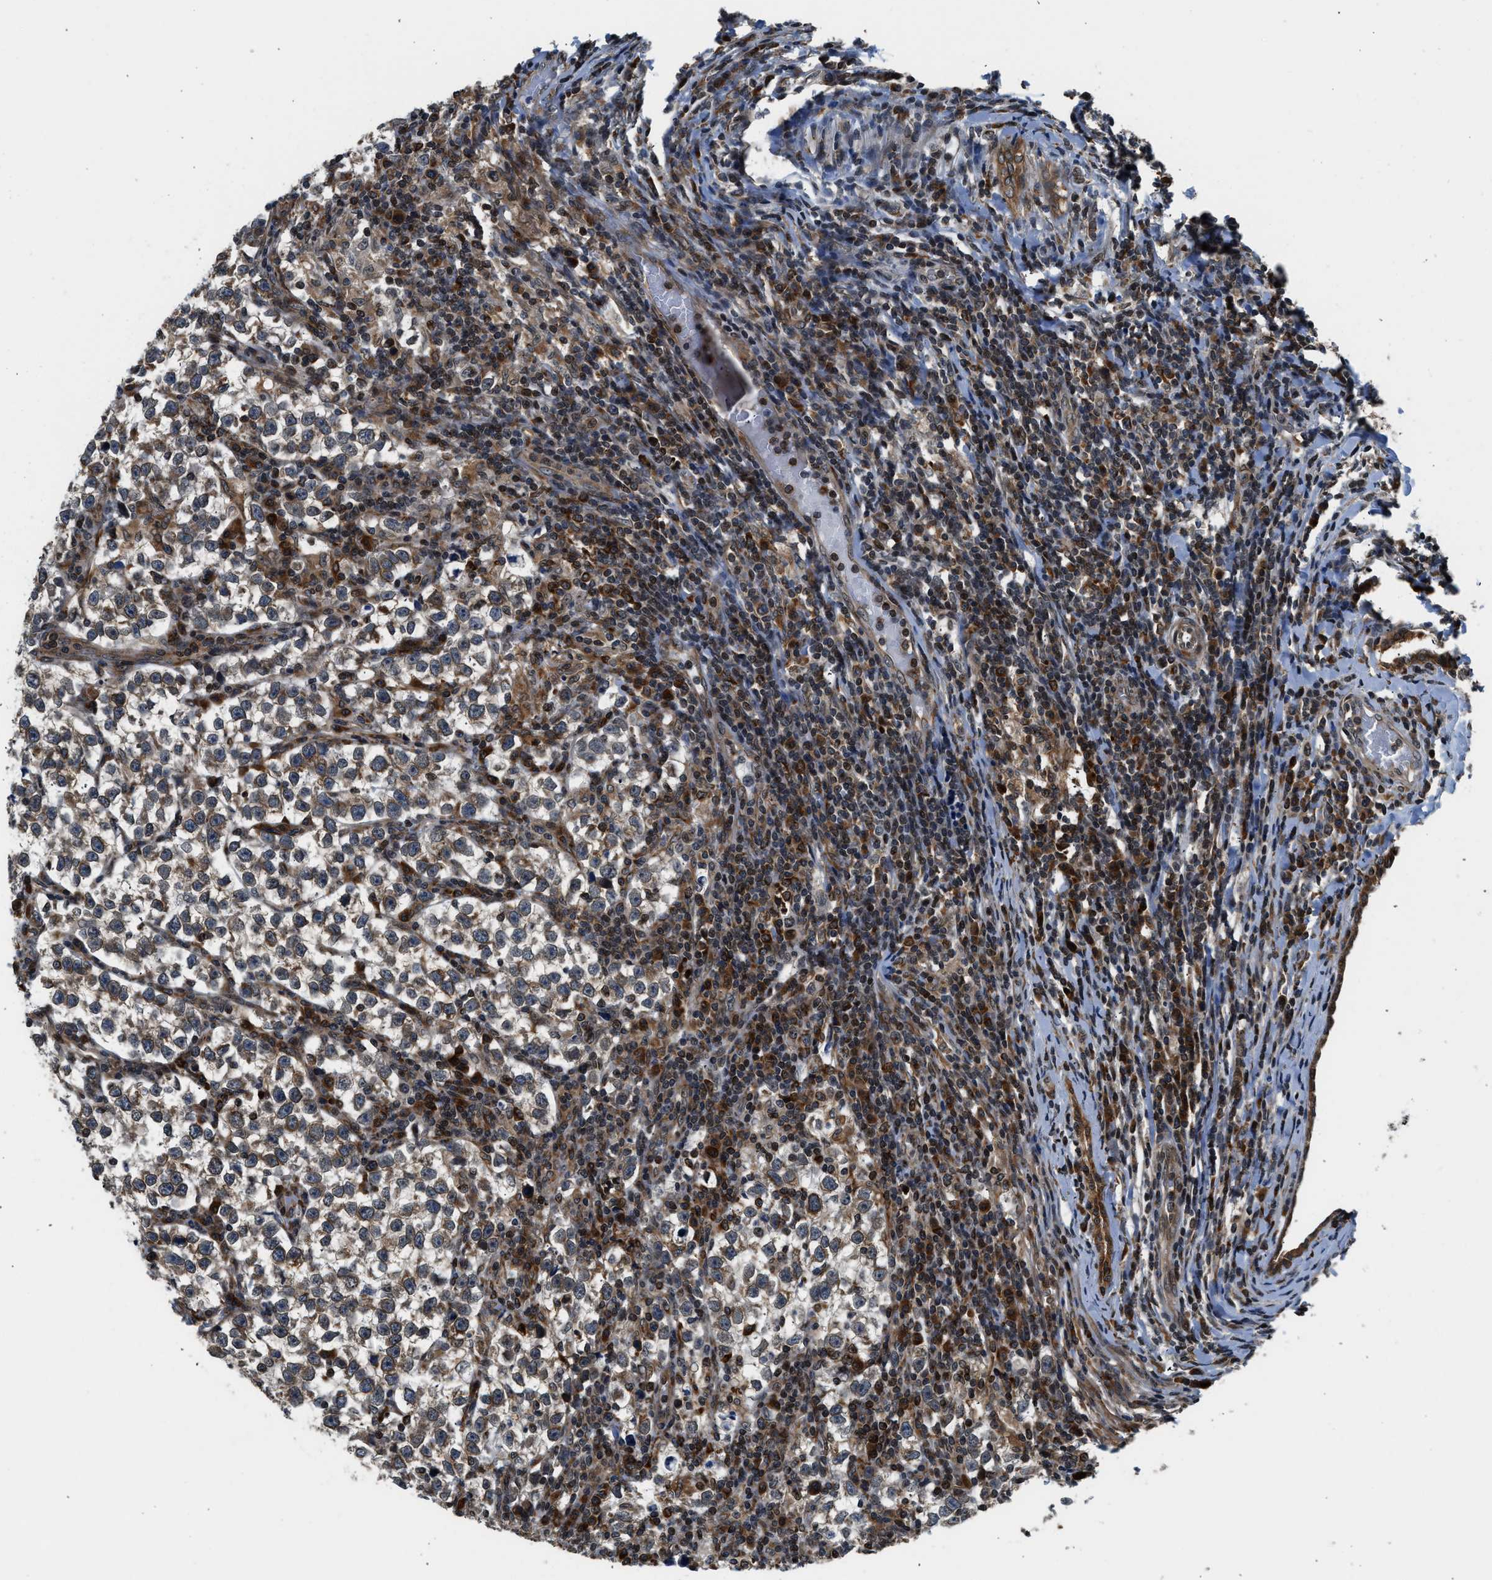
{"staining": {"intensity": "weak", "quantity": "<25%", "location": "cytoplasmic/membranous"}, "tissue": "testis cancer", "cell_type": "Tumor cells", "image_type": "cancer", "snomed": [{"axis": "morphology", "description": "Normal tissue, NOS"}, {"axis": "morphology", "description": "Seminoma, NOS"}, {"axis": "topography", "description": "Testis"}], "caption": "A high-resolution photomicrograph shows immunohistochemistry staining of testis cancer, which shows no significant positivity in tumor cells.", "gene": "RETREG3", "patient": {"sex": "male", "age": 43}}